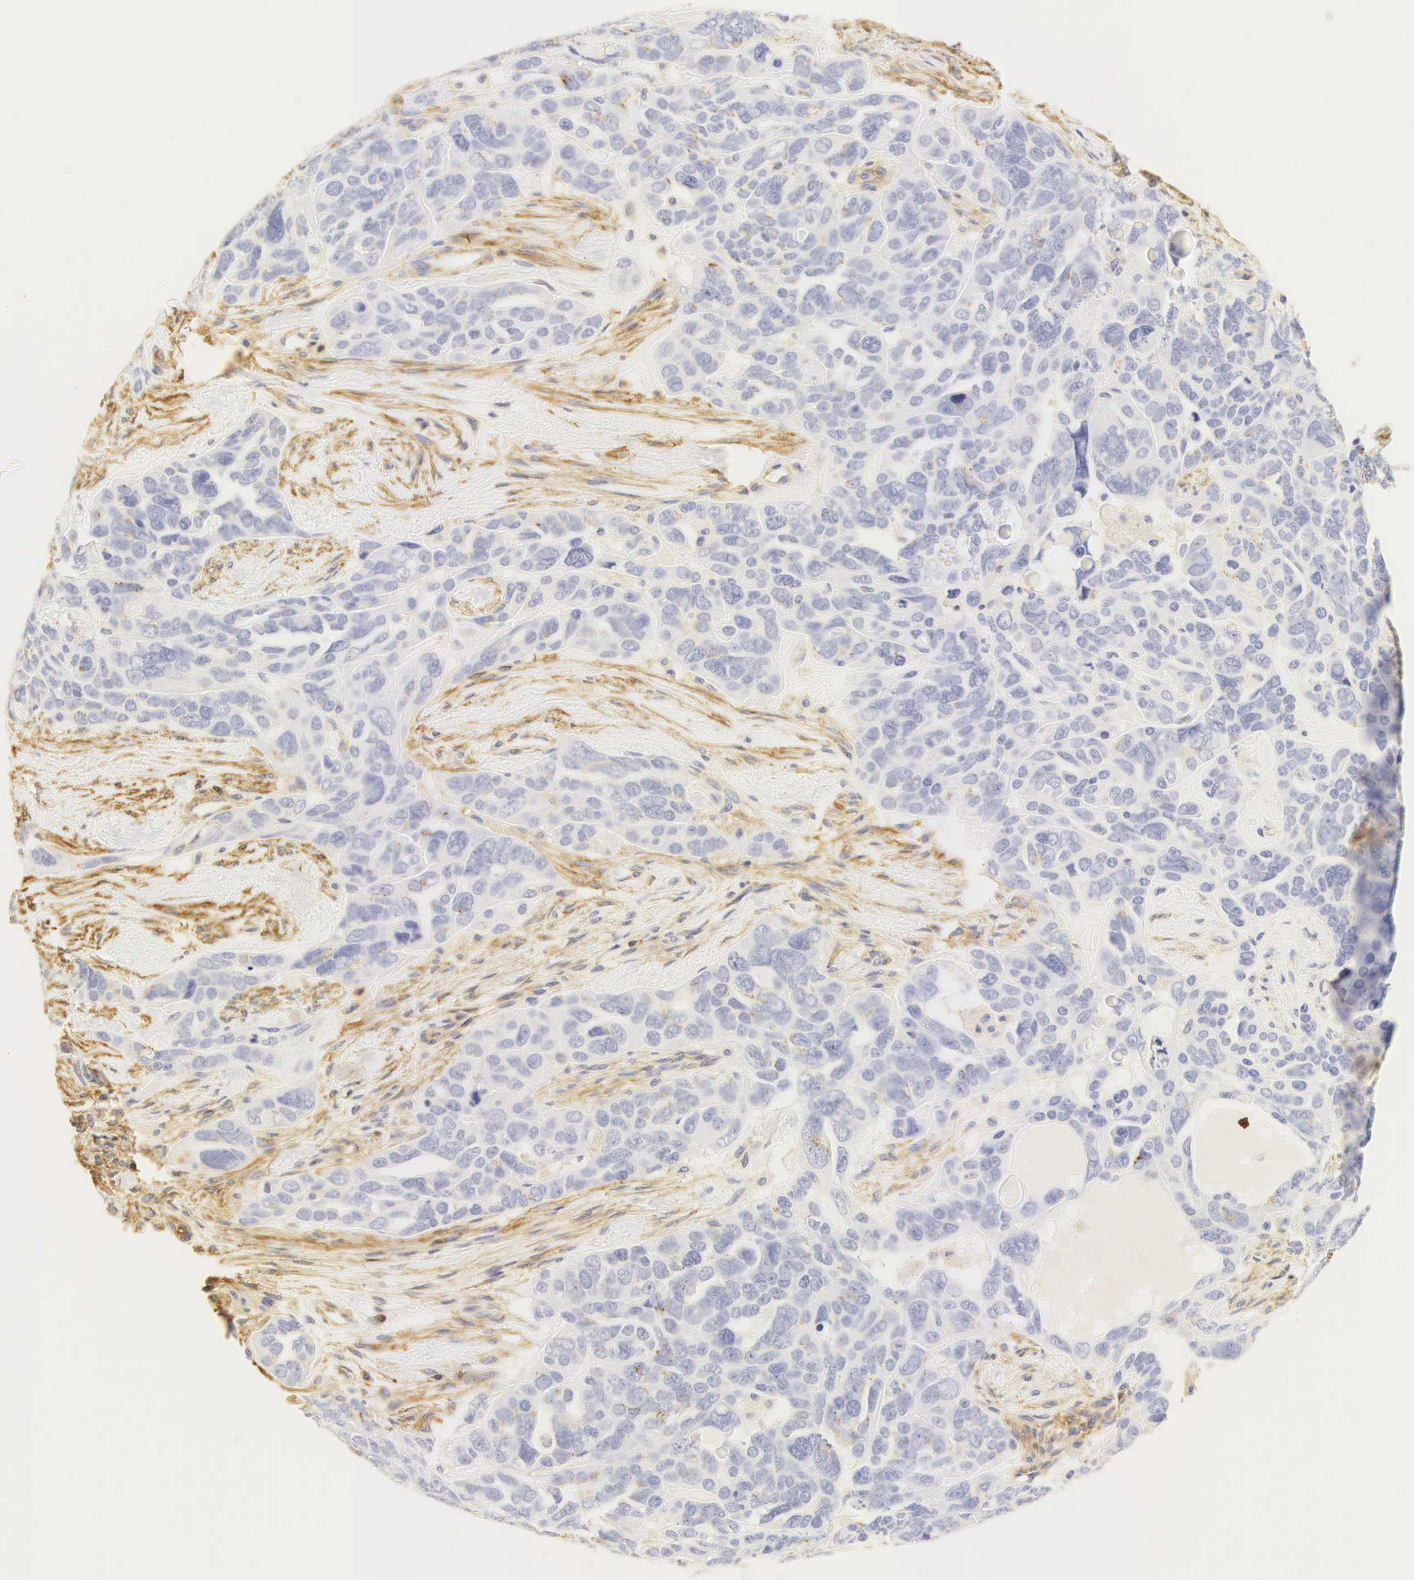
{"staining": {"intensity": "negative", "quantity": "none", "location": "none"}, "tissue": "ovarian cancer", "cell_type": "Tumor cells", "image_type": "cancer", "snomed": [{"axis": "morphology", "description": "Cystadenocarcinoma, serous, NOS"}, {"axis": "topography", "description": "Ovary"}], "caption": "Immunohistochemistry (IHC) photomicrograph of ovarian serous cystadenocarcinoma stained for a protein (brown), which reveals no positivity in tumor cells.", "gene": "CD99", "patient": {"sex": "female", "age": 63}}